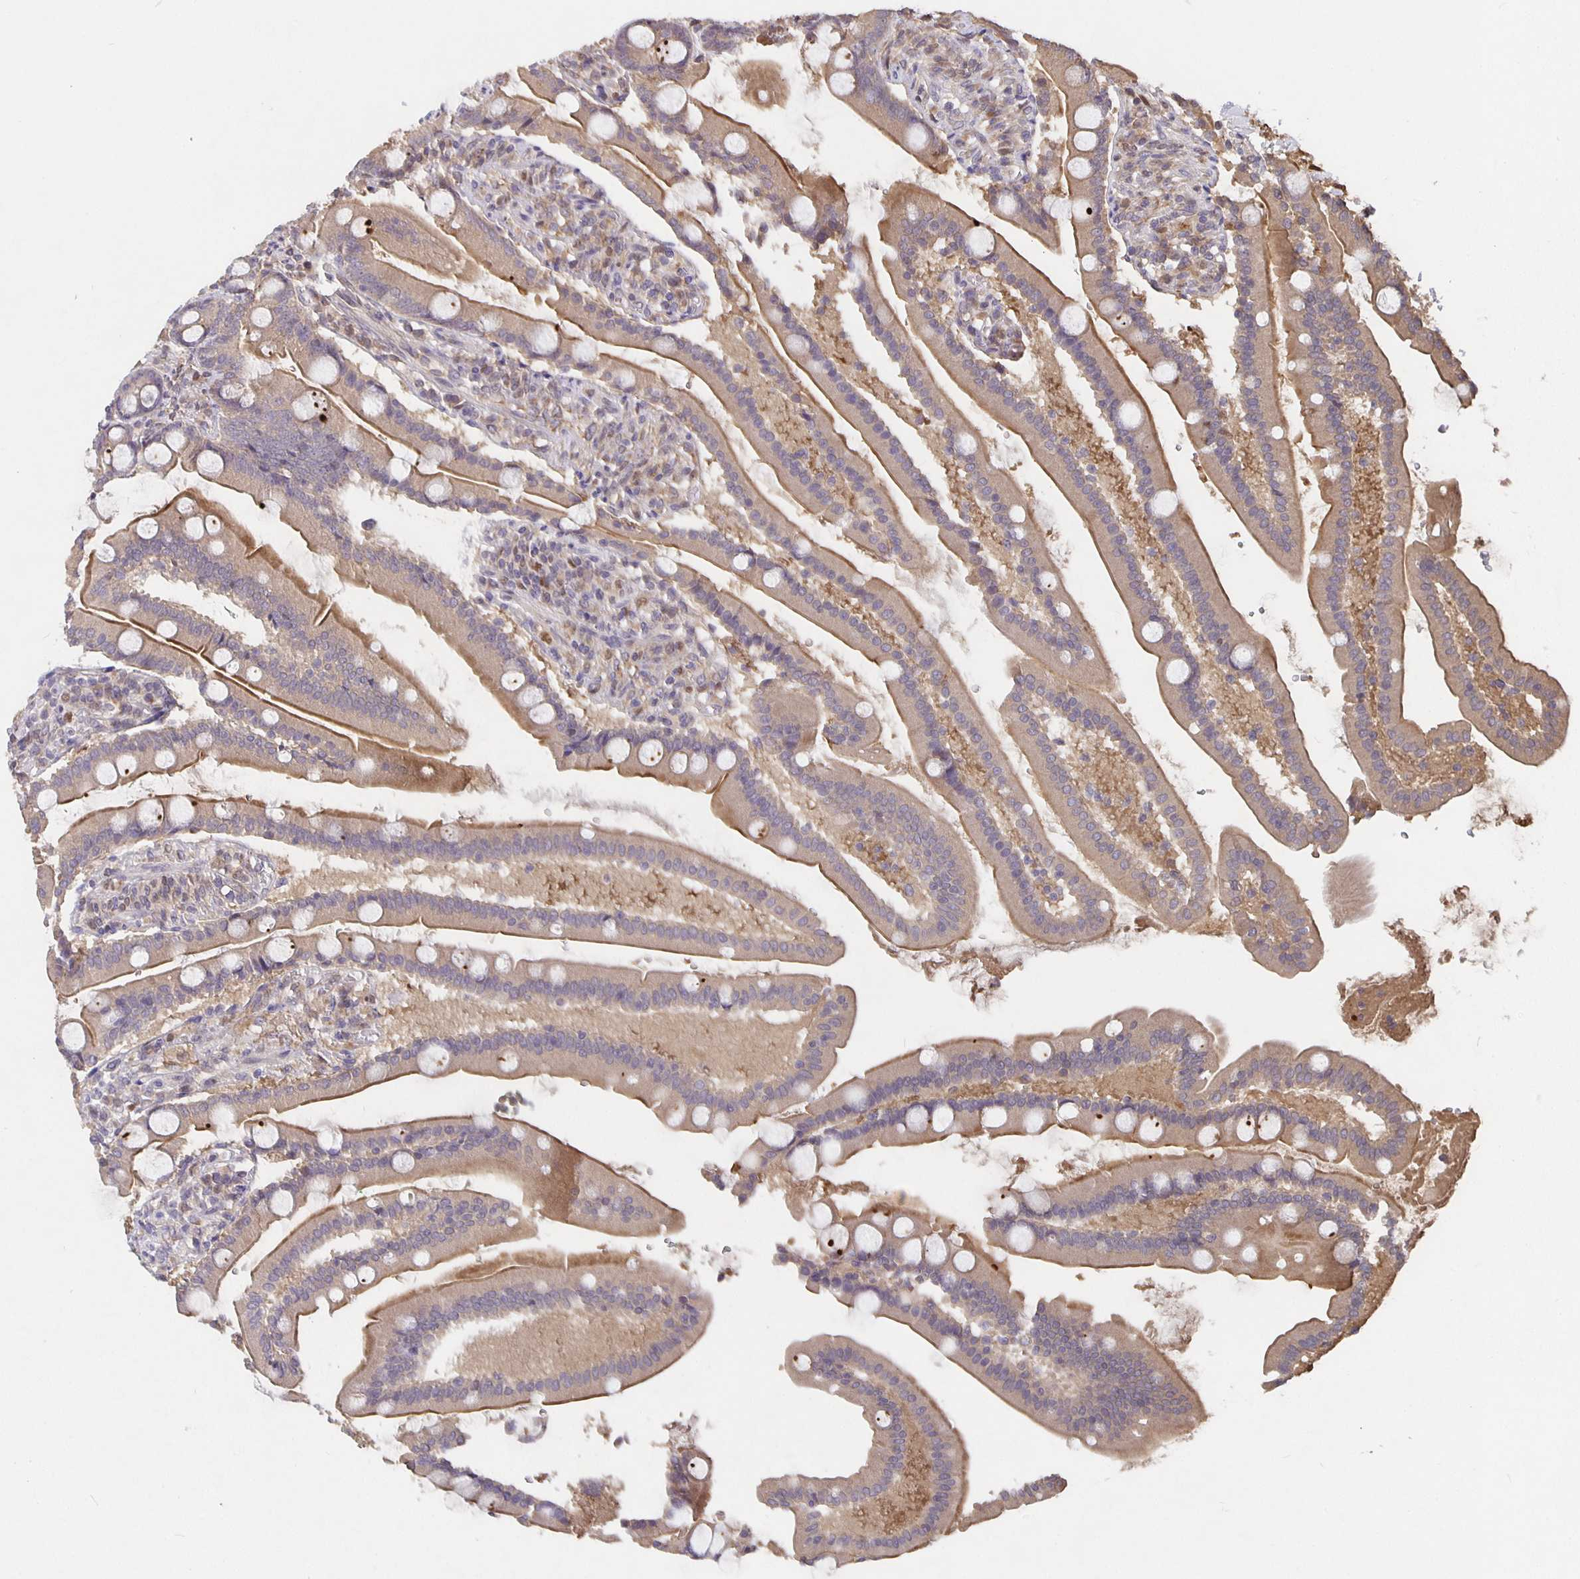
{"staining": {"intensity": "weak", "quantity": "25%-75%", "location": "cytoplasmic/membranous"}, "tissue": "duodenum", "cell_type": "Glandular cells", "image_type": "normal", "snomed": [{"axis": "morphology", "description": "Normal tissue, NOS"}, {"axis": "topography", "description": "Duodenum"}], "caption": "IHC staining of normal duodenum, which reveals low levels of weak cytoplasmic/membranous staining in approximately 25%-75% of glandular cells indicating weak cytoplasmic/membranous protein staining. The staining was performed using DAB (brown) for protein detection and nuclei were counterstained in hematoxylin (blue).", "gene": "NOG", "patient": {"sex": "female", "age": 67}}